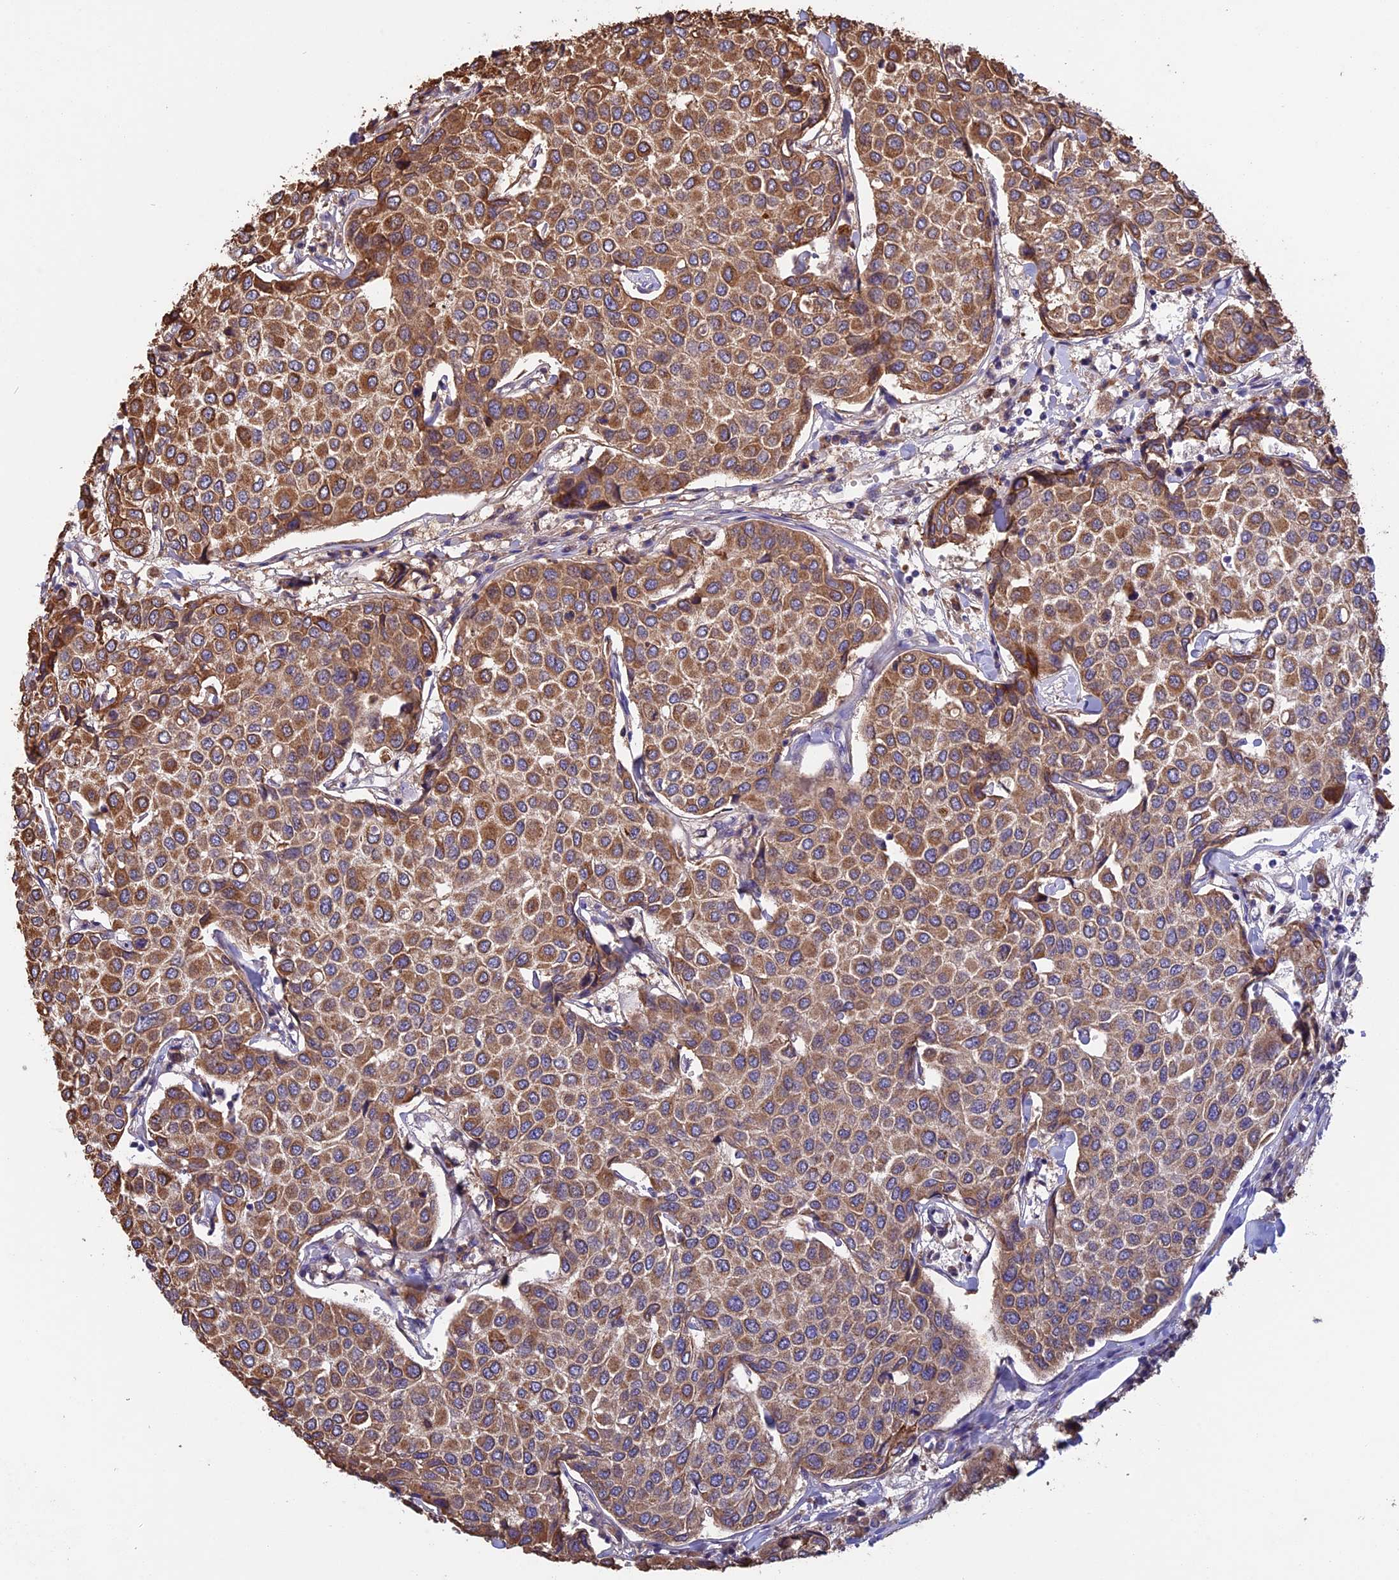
{"staining": {"intensity": "moderate", "quantity": ">75%", "location": "cytoplasmic/membranous"}, "tissue": "breast cancer", "cell_type": "Tumor cells", "image_type": "cancer", "snomed": [{"axis": "morphology", "description": "Duct carcinoma"}, {"axis": "topography", "description": "Breast"}], "caption": "Immunohistochemical staining of breast invasive ductal carcinoma reveals moderate cytoplasmic/membranous protein expression in about >75% of tumor cells.", "gene": "DMRTA2", "patient": {"sex": "female", "age": 55}}